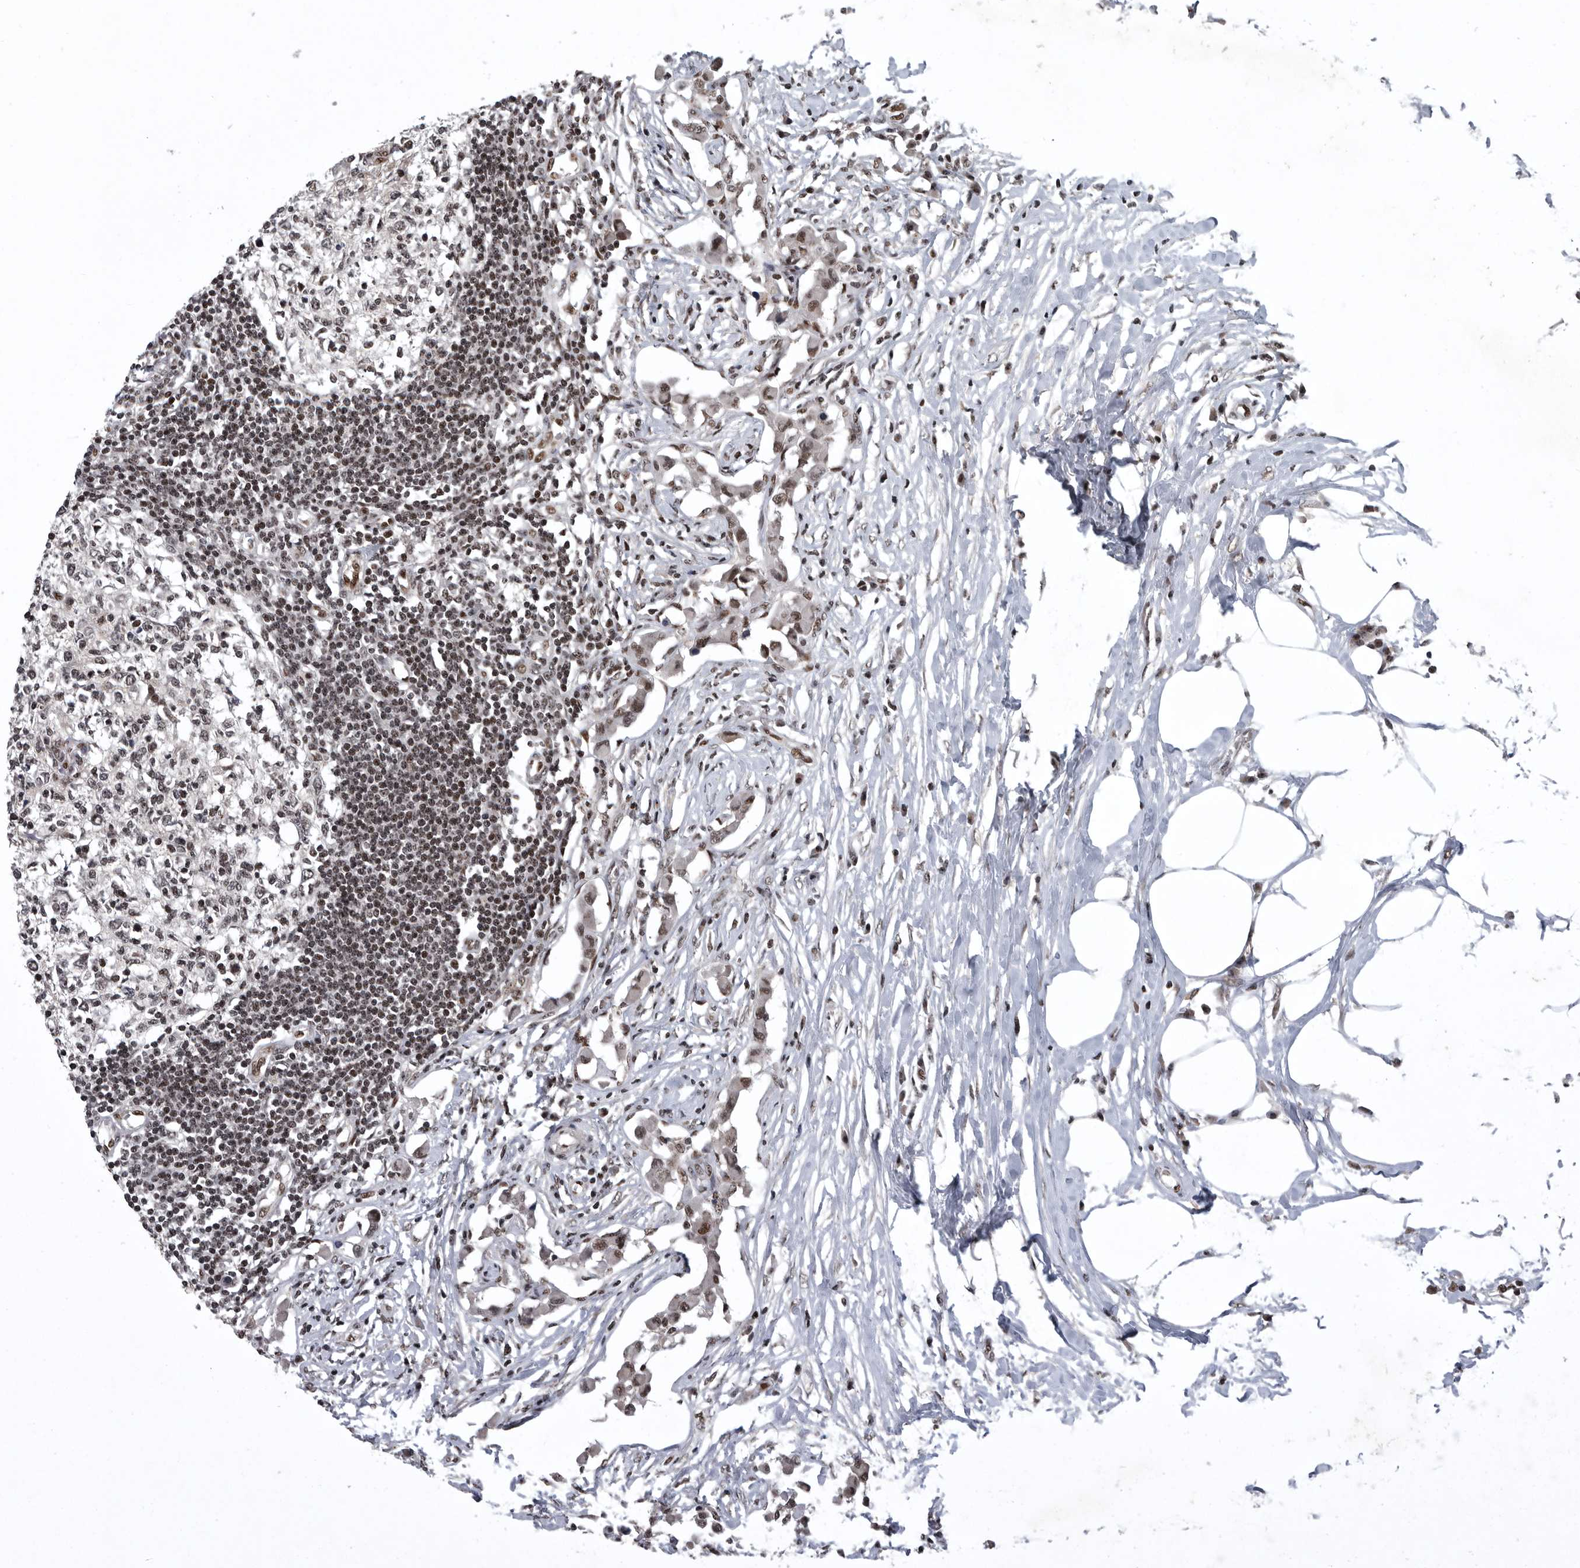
{"staining": {"intensity": "moderate", "quantity": ">75%", "location": "nuclear"}, "tissue": "lymph node", "cell_type": "Germinal center cells", "image_type": "normal", "snomed": [{"axis": "morphology", "description": "Normal tissue, NOS"}, {"axis": "morphology", "description": "Malignant melanoma, Metastatic site"}, {"axis": "topography", "description": "Lymph node"}], "caption": "Protein analysis of normal lymph node reveals moderate nuclear positivity in about >75% of germinal center cells. (Brightfield microscopy of DAB IHC at high magnification).", "gene": "SENP7", "patient": {"sex": "male", "age": 41}}